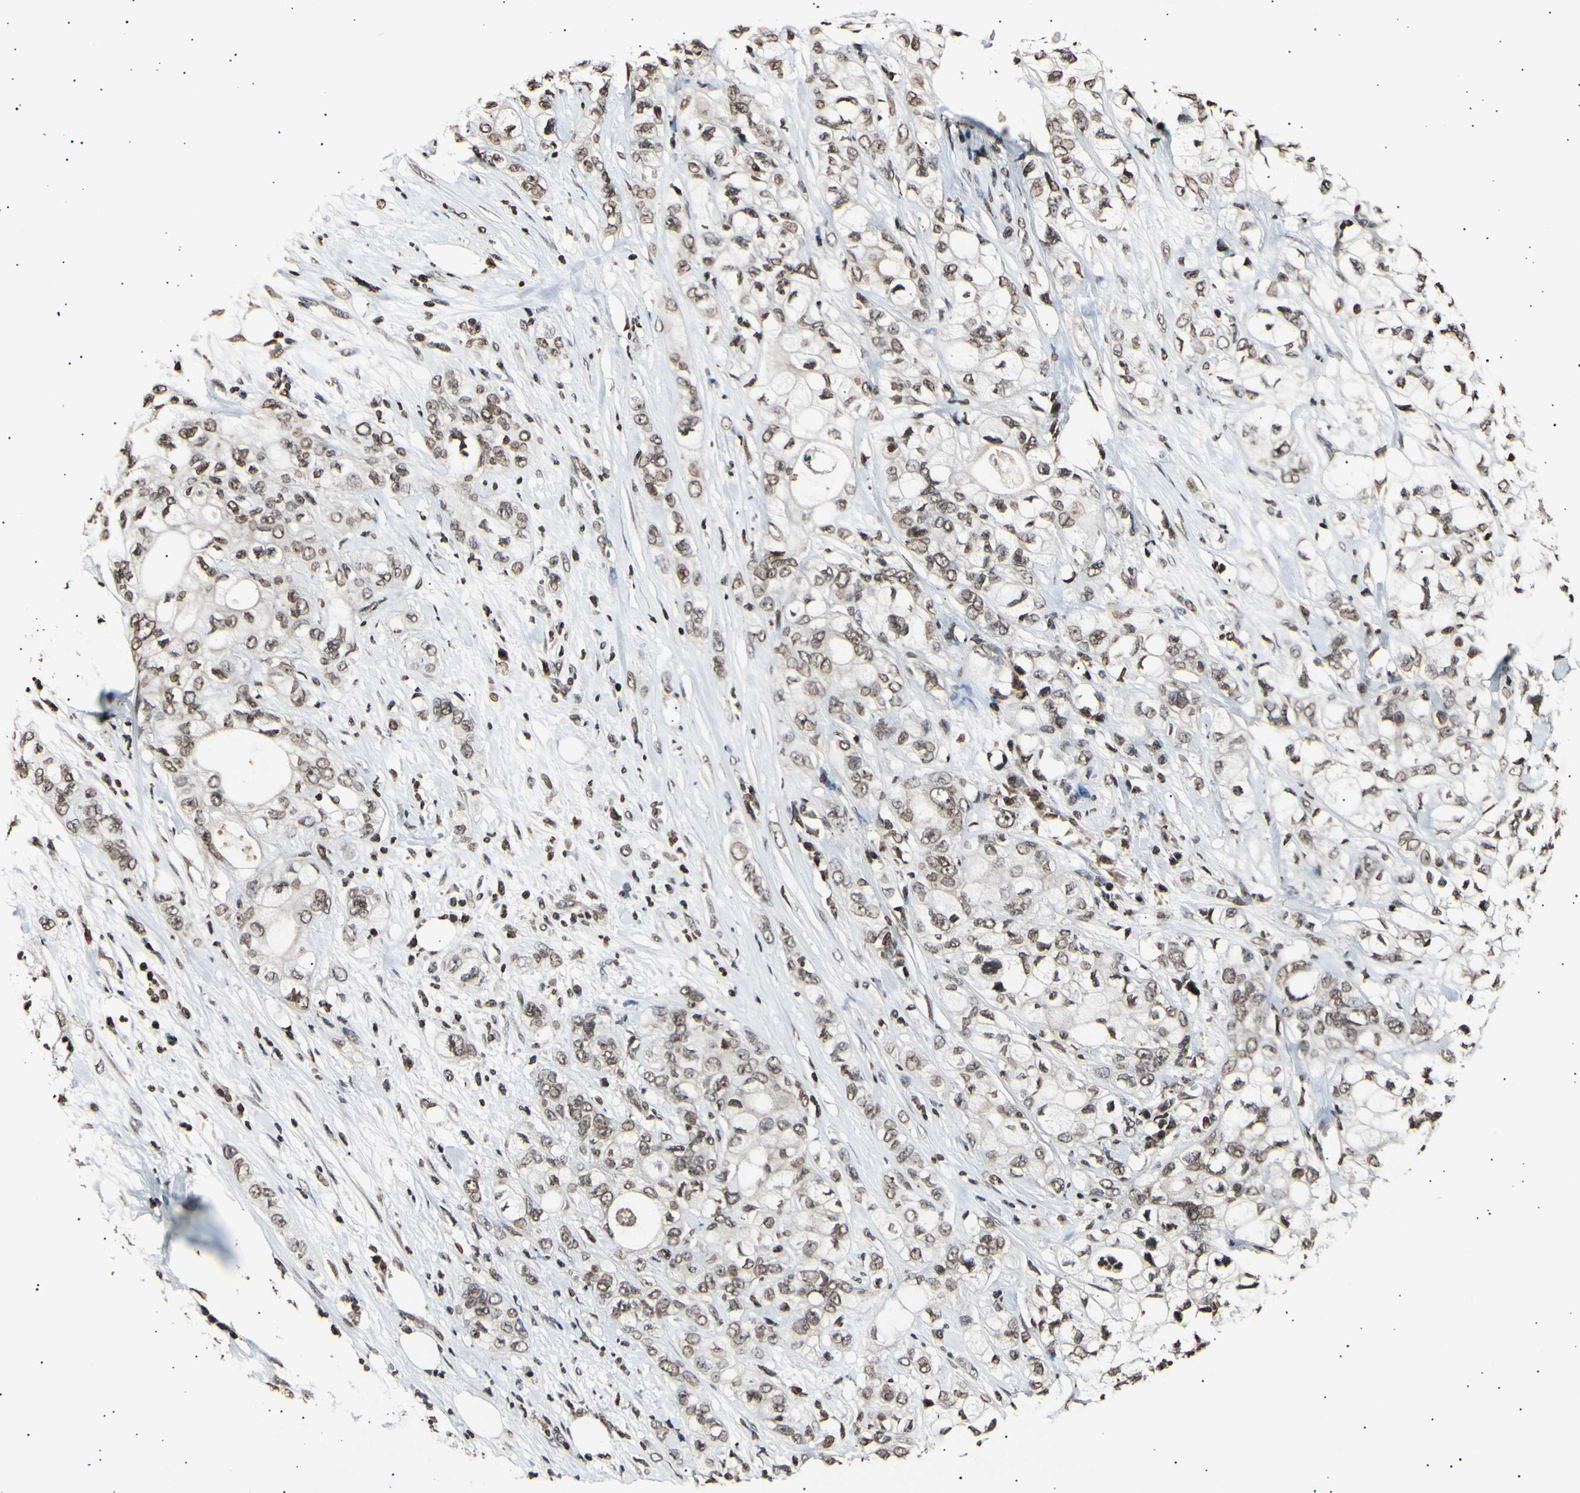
{"staining": {"intensity": "moderate", "quantity": ">75%", "location": "nuclear"}, "tissue": "pancreatic cancer", "cell_type": "Tumor cells", "image_type": "cancer", "snomed": [{"axis": "morphology", "description": "Adenocarcinoma, NOS"}, {"axis": "topography", "description": "Pancreas"}], "caption": "Pancreatic cancer stained with a protein marker exhibits moderate staining in tumor cells.", "gene": "ANAPC7", "patient": {"sex": "male", "age": 70}}